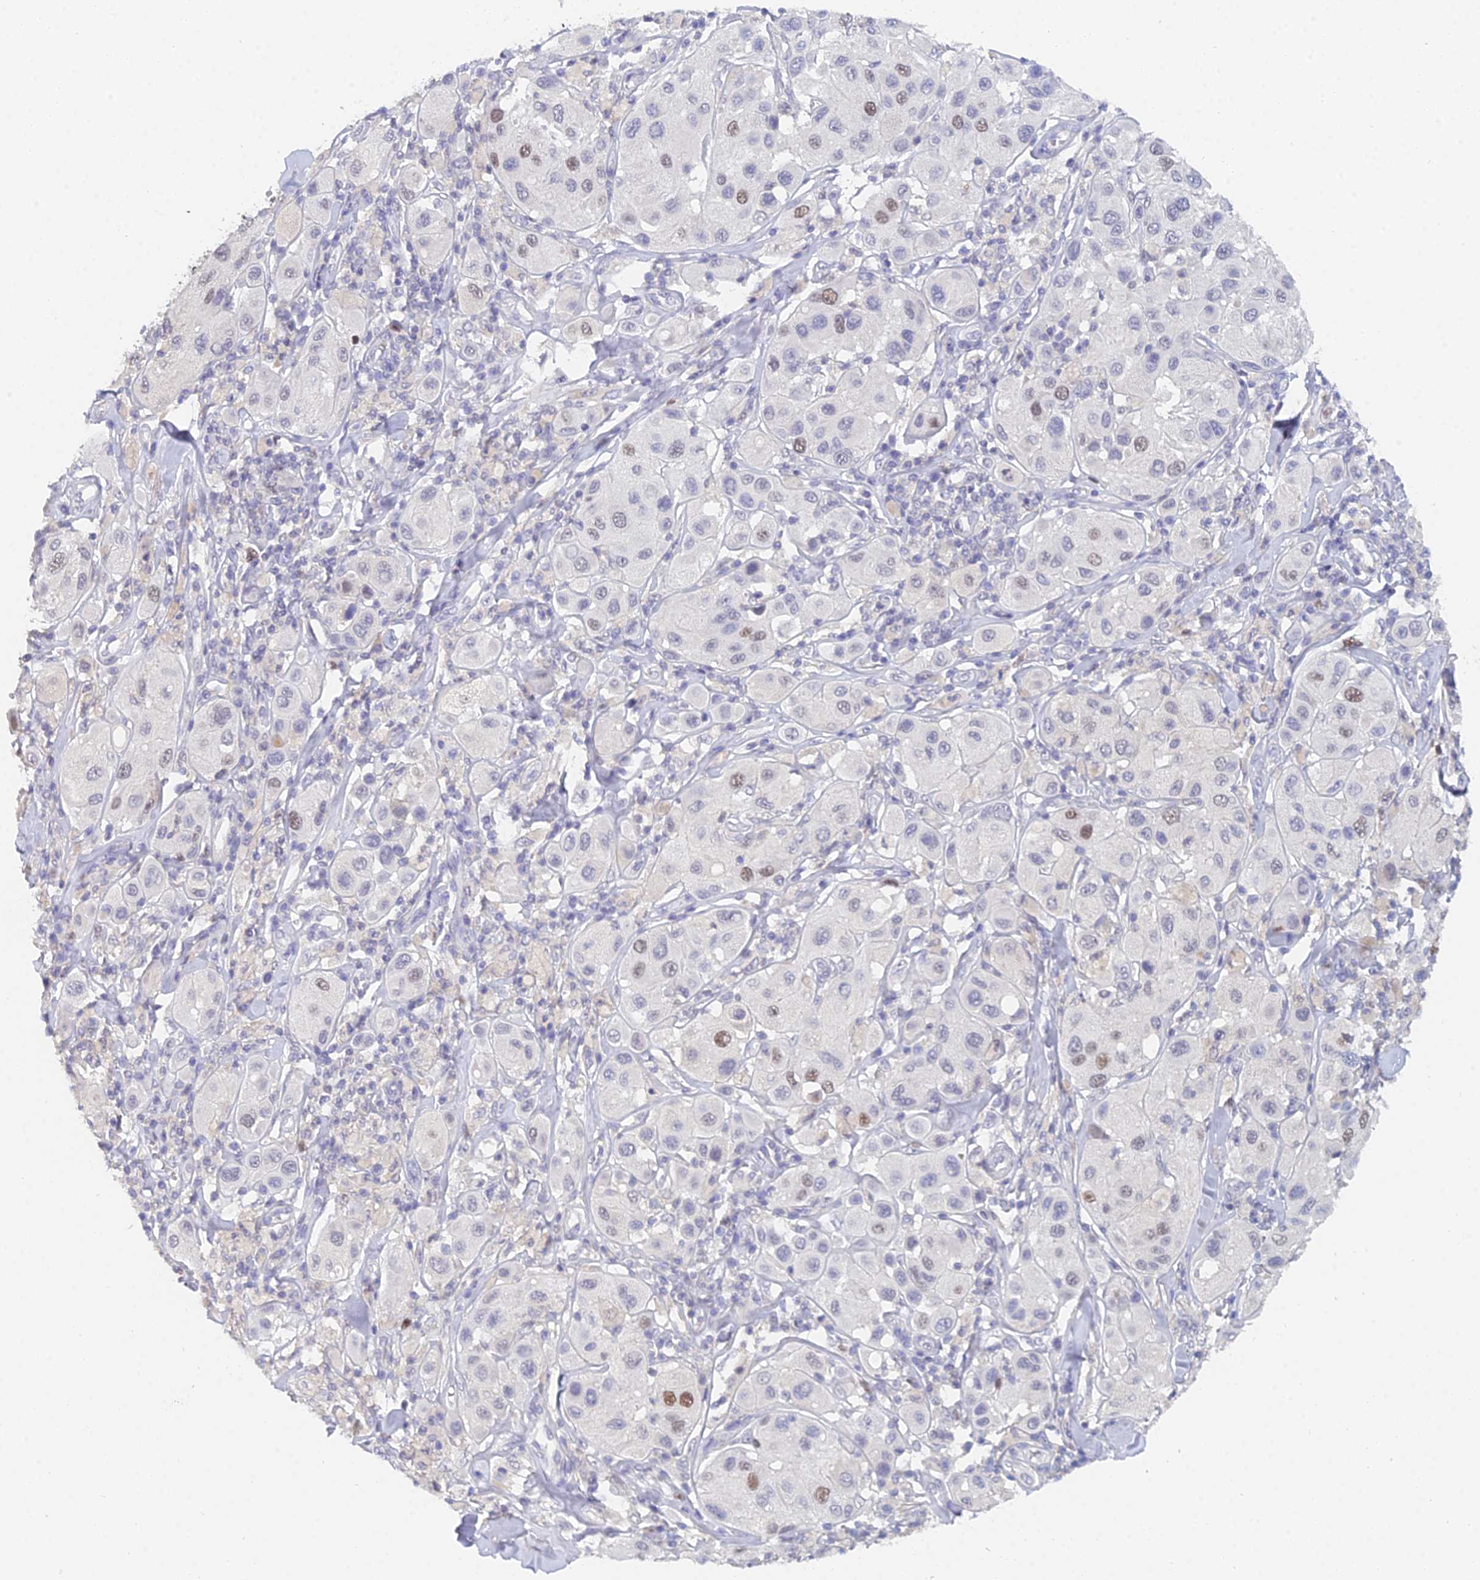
{"staining": {"intensity": "moderate", "quantity": "<25%", "location": "nuclear"}, "tissue": "melanoma", "cell_type": "Tumor cells", "image_type": "cancer", "snomed": [{"axis": "morphology", "description": "Malignant melanoma, Metastatic site"}, {"axis": "topography", "description": "Skin"}], "caption": "Malignant melanoma (metastatic site) tissue displays moderate nuclear positivity in approximately <25% of tumor cells", "gene": "MCM2", "patient": {"sex": "male", "age": 41}}